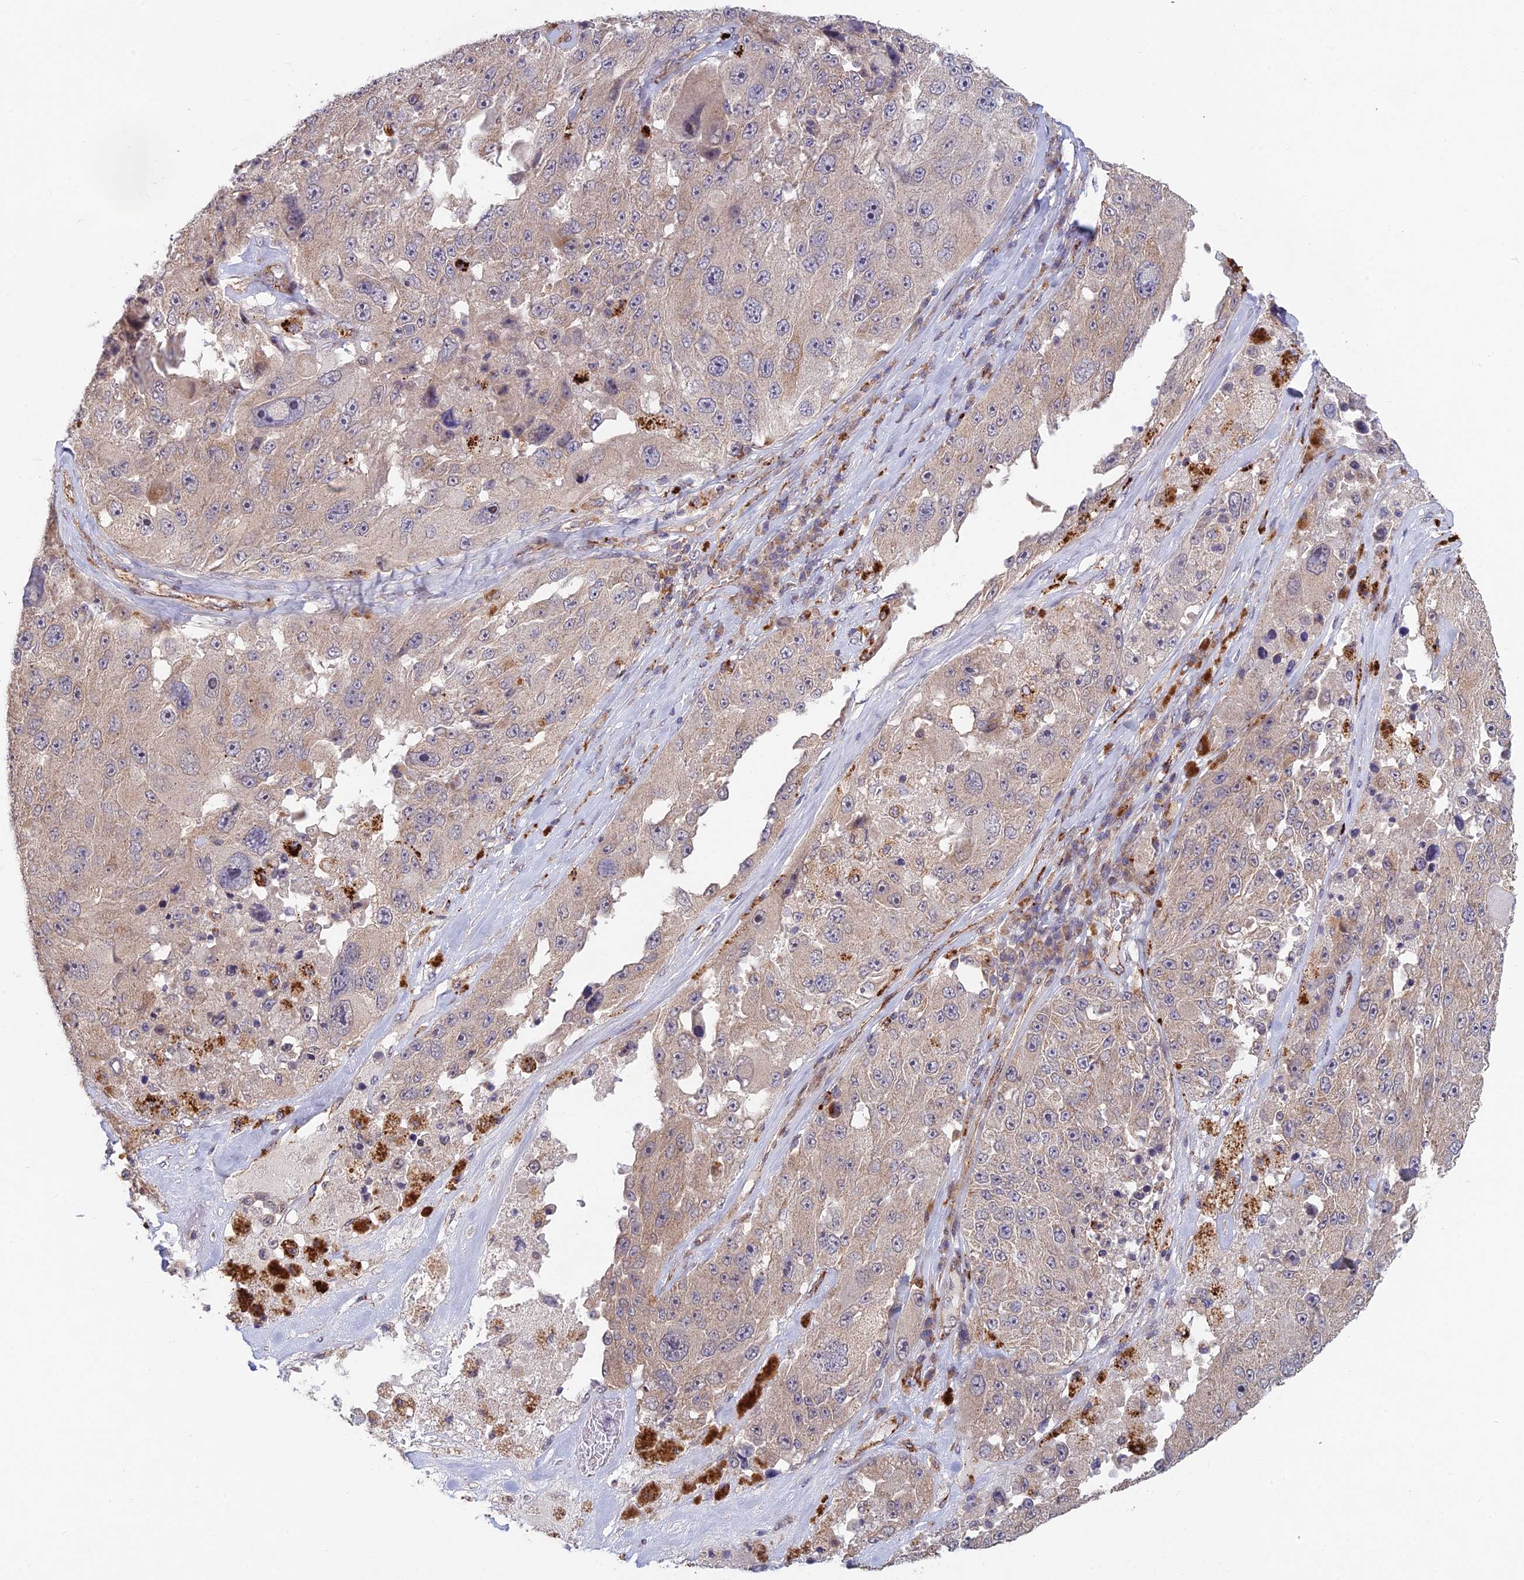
{"staining": {"intensity": "weak", "quantity": "<25%", "location": "cytoplasmic/membranous"}, "tissue": "melanoma", "cell_type": "Tumor cells", "image_type": "cancer", "snomed": [{"axis": "morphology", "description": "Malignant melanoma, Metastatic site"}, {"axis": "topography", "description": "Lymph node"}], "caption": "A high-resolution histopathology image shows IHC staining of malignant melanoma (metastatic site), which demonstrates no significant positivity in tumor cells.", "gene": "FOXS1", "patient": {"sex": "male", "age": 62}}